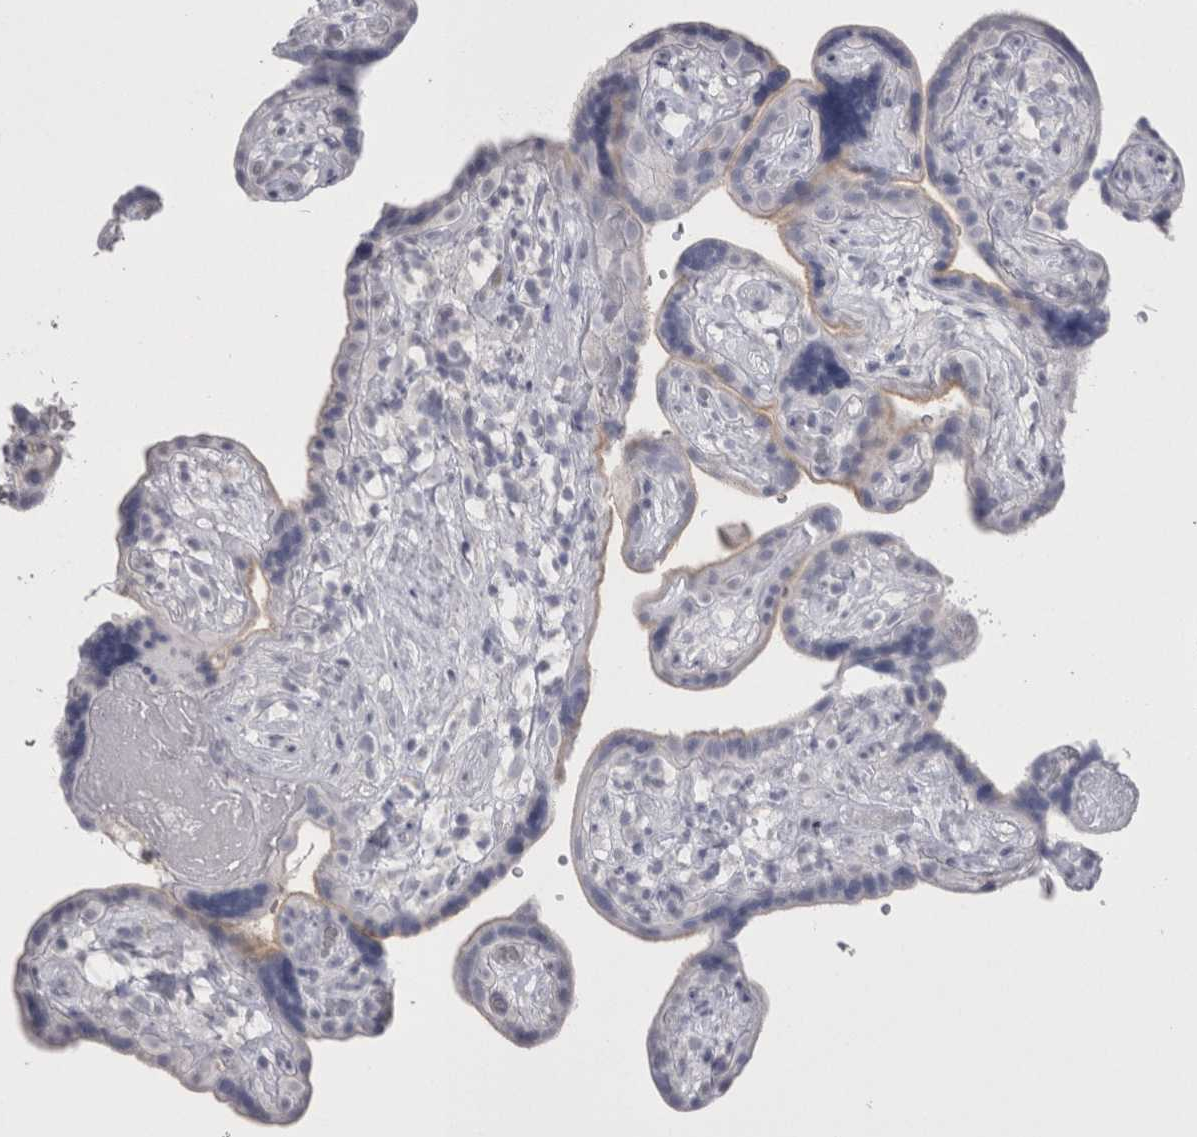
{"staining": {"intensity": "moderate", "quantity": "<25%", "location": "cytoplasmic/membranous"}, "tissue": "placenta", "cell_type": "Decidual cells", "image_type": "normal", "snomed": [{"axis": "morphology", "description": "Normal tissue, NOS"}, {"axis": "topography", "description": "Placenta"}], "caption": "IHC of benign human placenta shows low levels of moderate cytoplasmic/membranous staining in approximately <25% of decidual cells.", "gene": "EPDR1", "patient": {"sex": "female", "age": 30}}